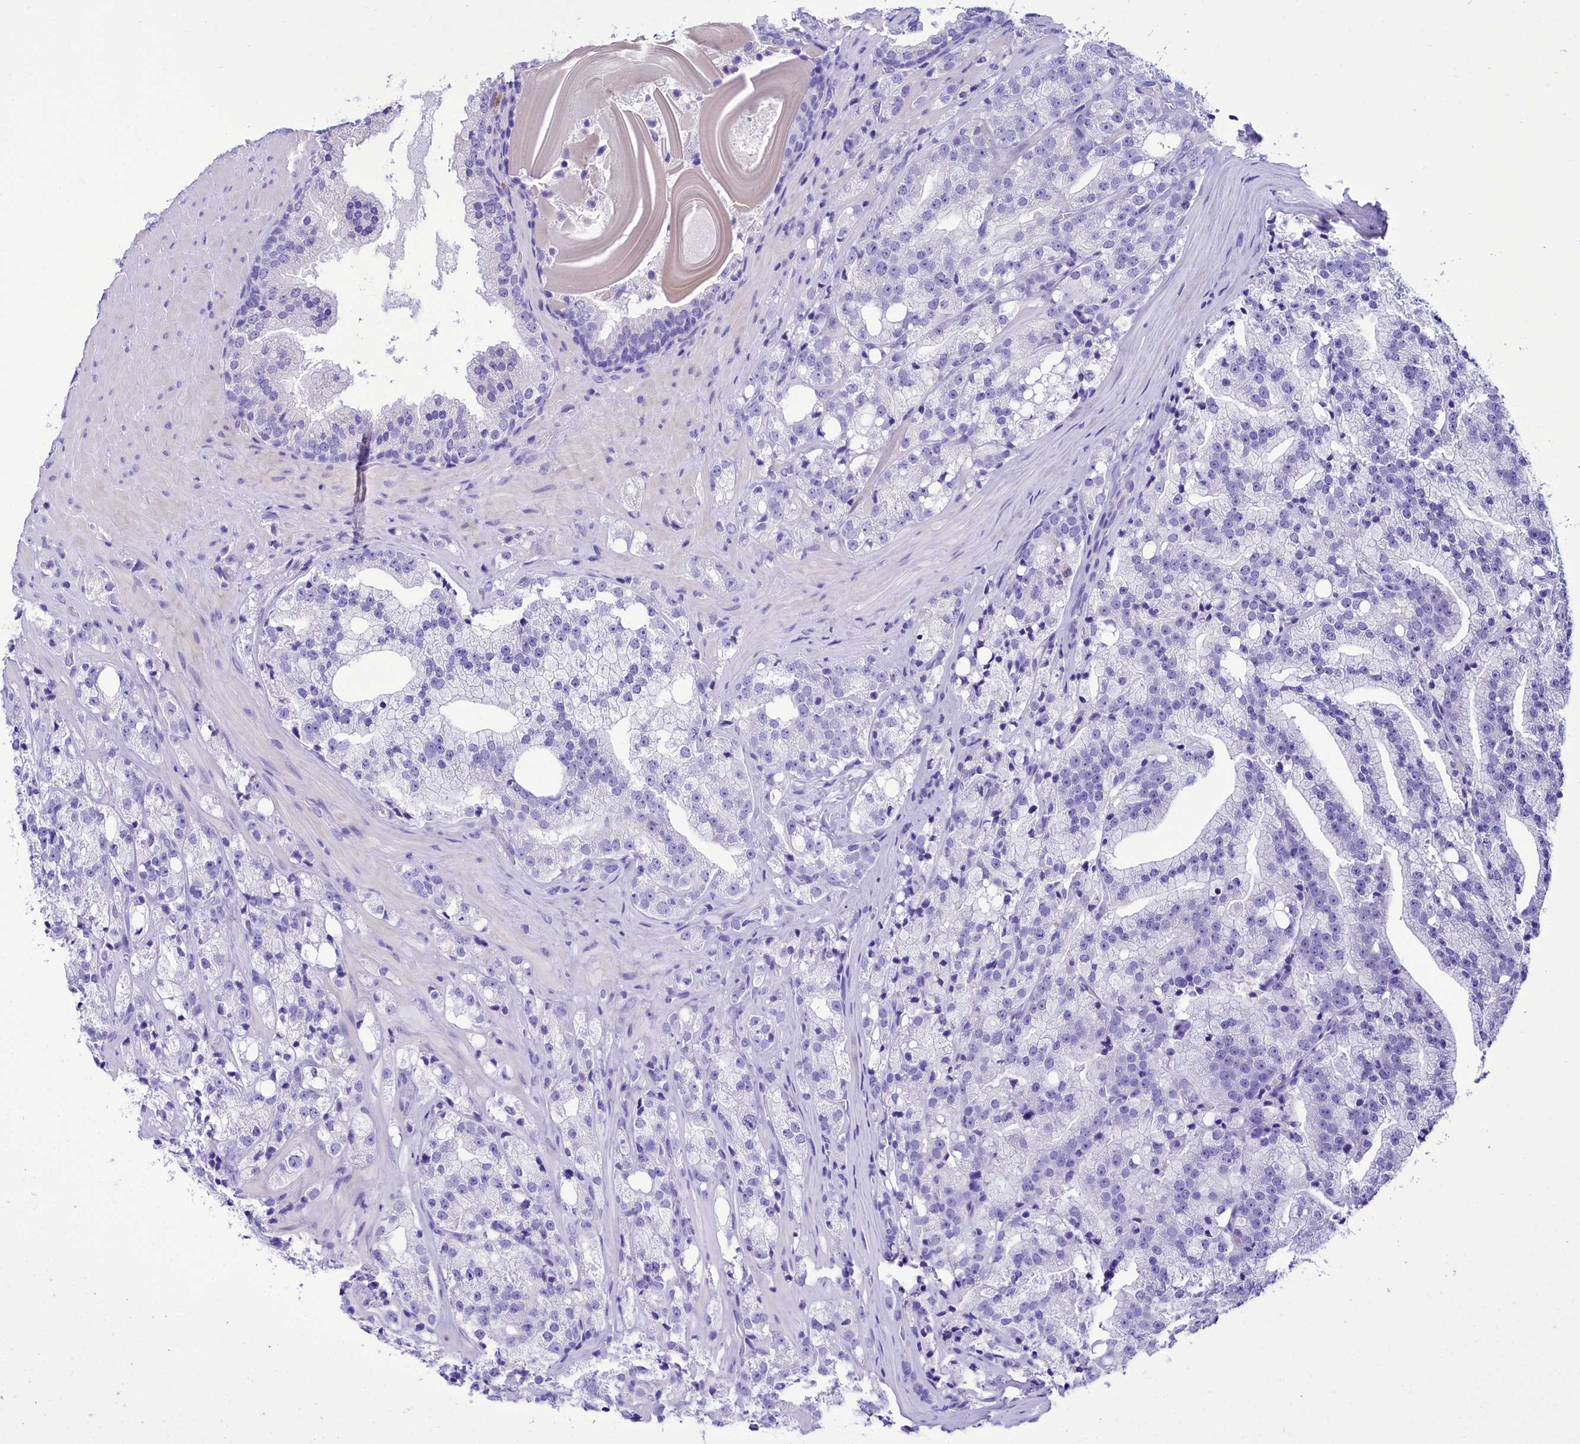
{"staining": {"intensity": "negative", "quantity": "none", "location": "none"}, "tissue": "prostate cancer", "cell_type": "Tumor cells", "image_type": "cancer", "snomed": [{"axis": "morphology", "description": "Adenocarcinoma, High grade"}, {"axis": "topography", "description": "Prostate"}], "caption": "A photomicrograph of human prostate cancer (high-grade adenocarcinoma) is negative for staining in tumor cells. (Immunohistochemistry, brightfield microscopy, high magnification).", "gene": "TTC36", "patient": {"sex": "male", "age": 64}}